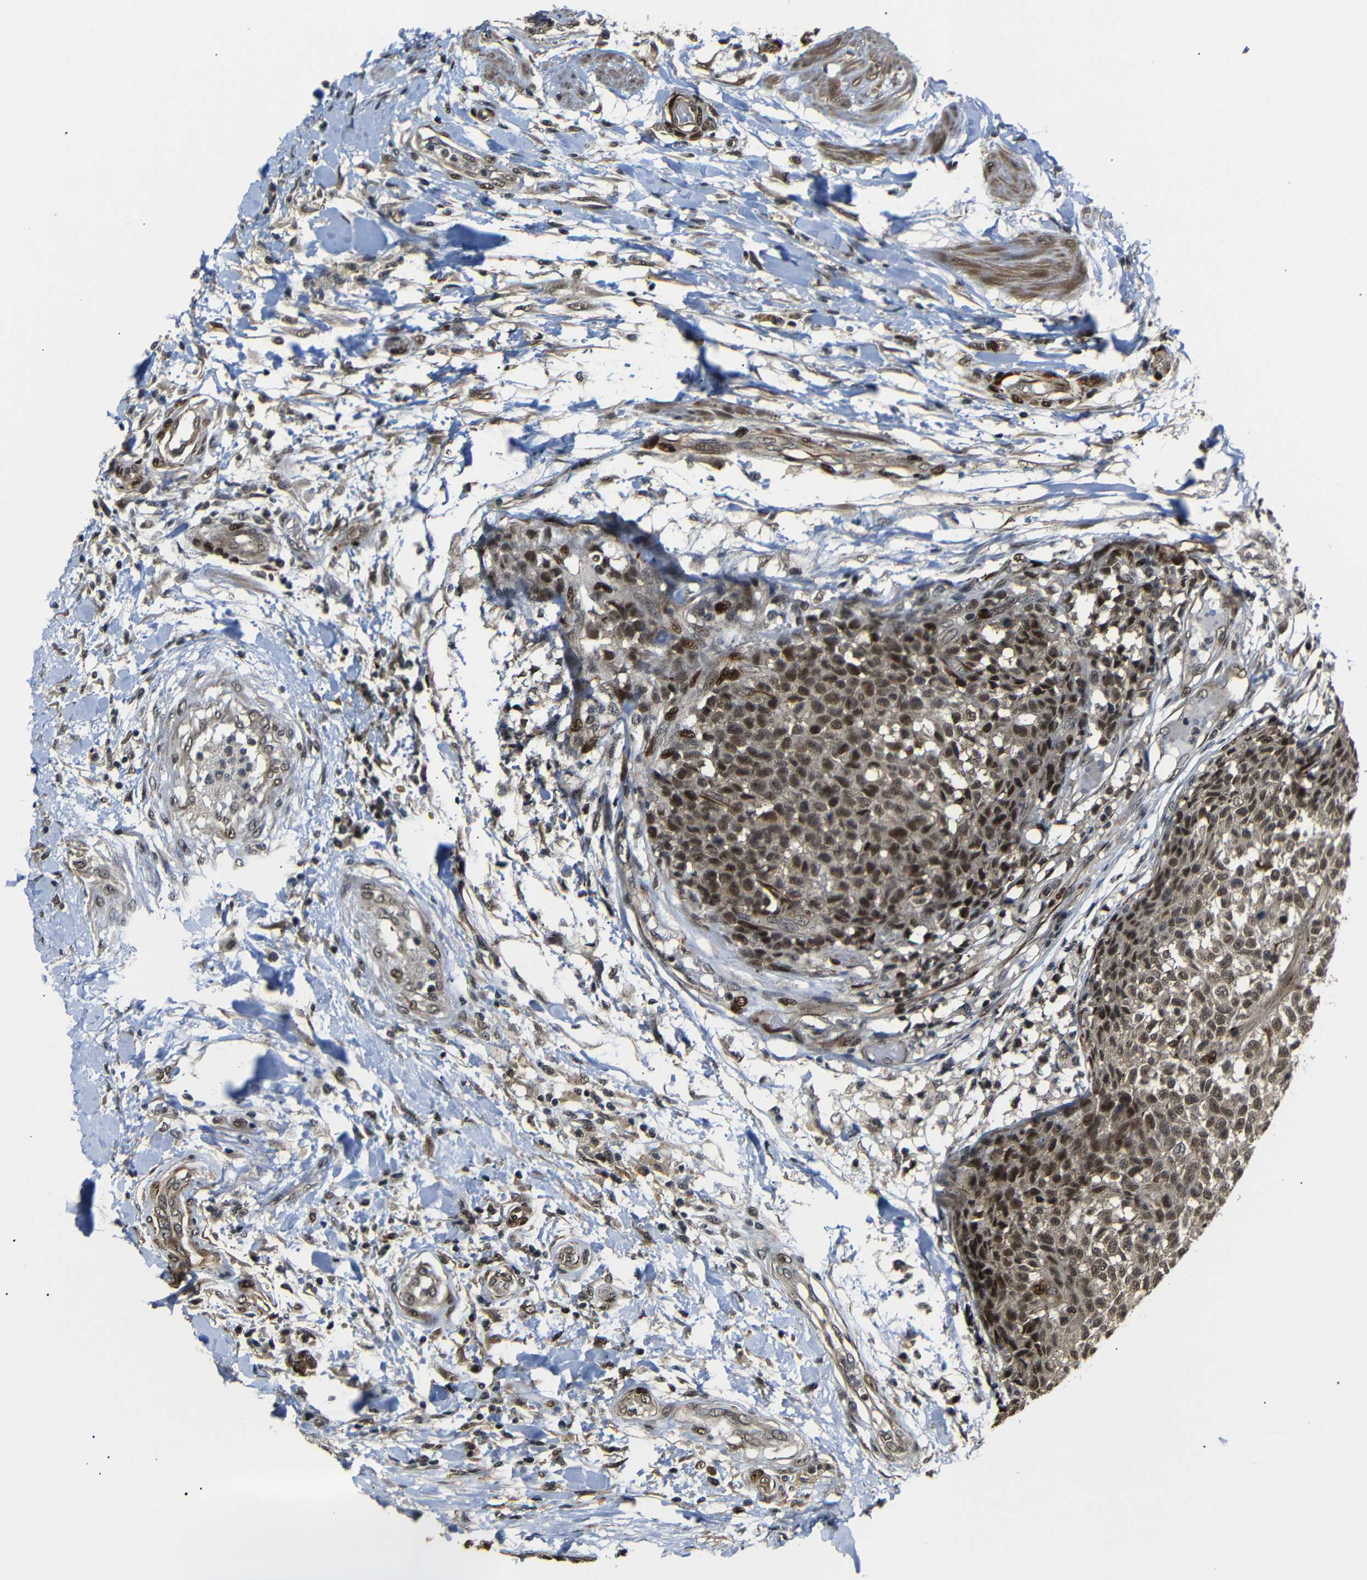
{"staining": {"intensity": "moderate", "quantity": ">75%", "location": "cytoplasmic/membranous,nuclear"}, "tissue": "testis cancer", "cell_type": "Tumor cells", "image_type": "cancer", "snomed": [{"axis": "morphology", "description": "Seminoma, NOS"}, {"axis": "topography", "description": "Testis"}], "caption": "Immunohistochemistry (IHC) of testis cancer shows medium levels of moderate cytoplasmic/membranous and nuclear staining in approximately >75% of tumor cells. (brown staining indicates protein expression, while blue staining denotes nuclei).", "gene": "TBX2", "patient": {"sex": "male", "age": 59}}